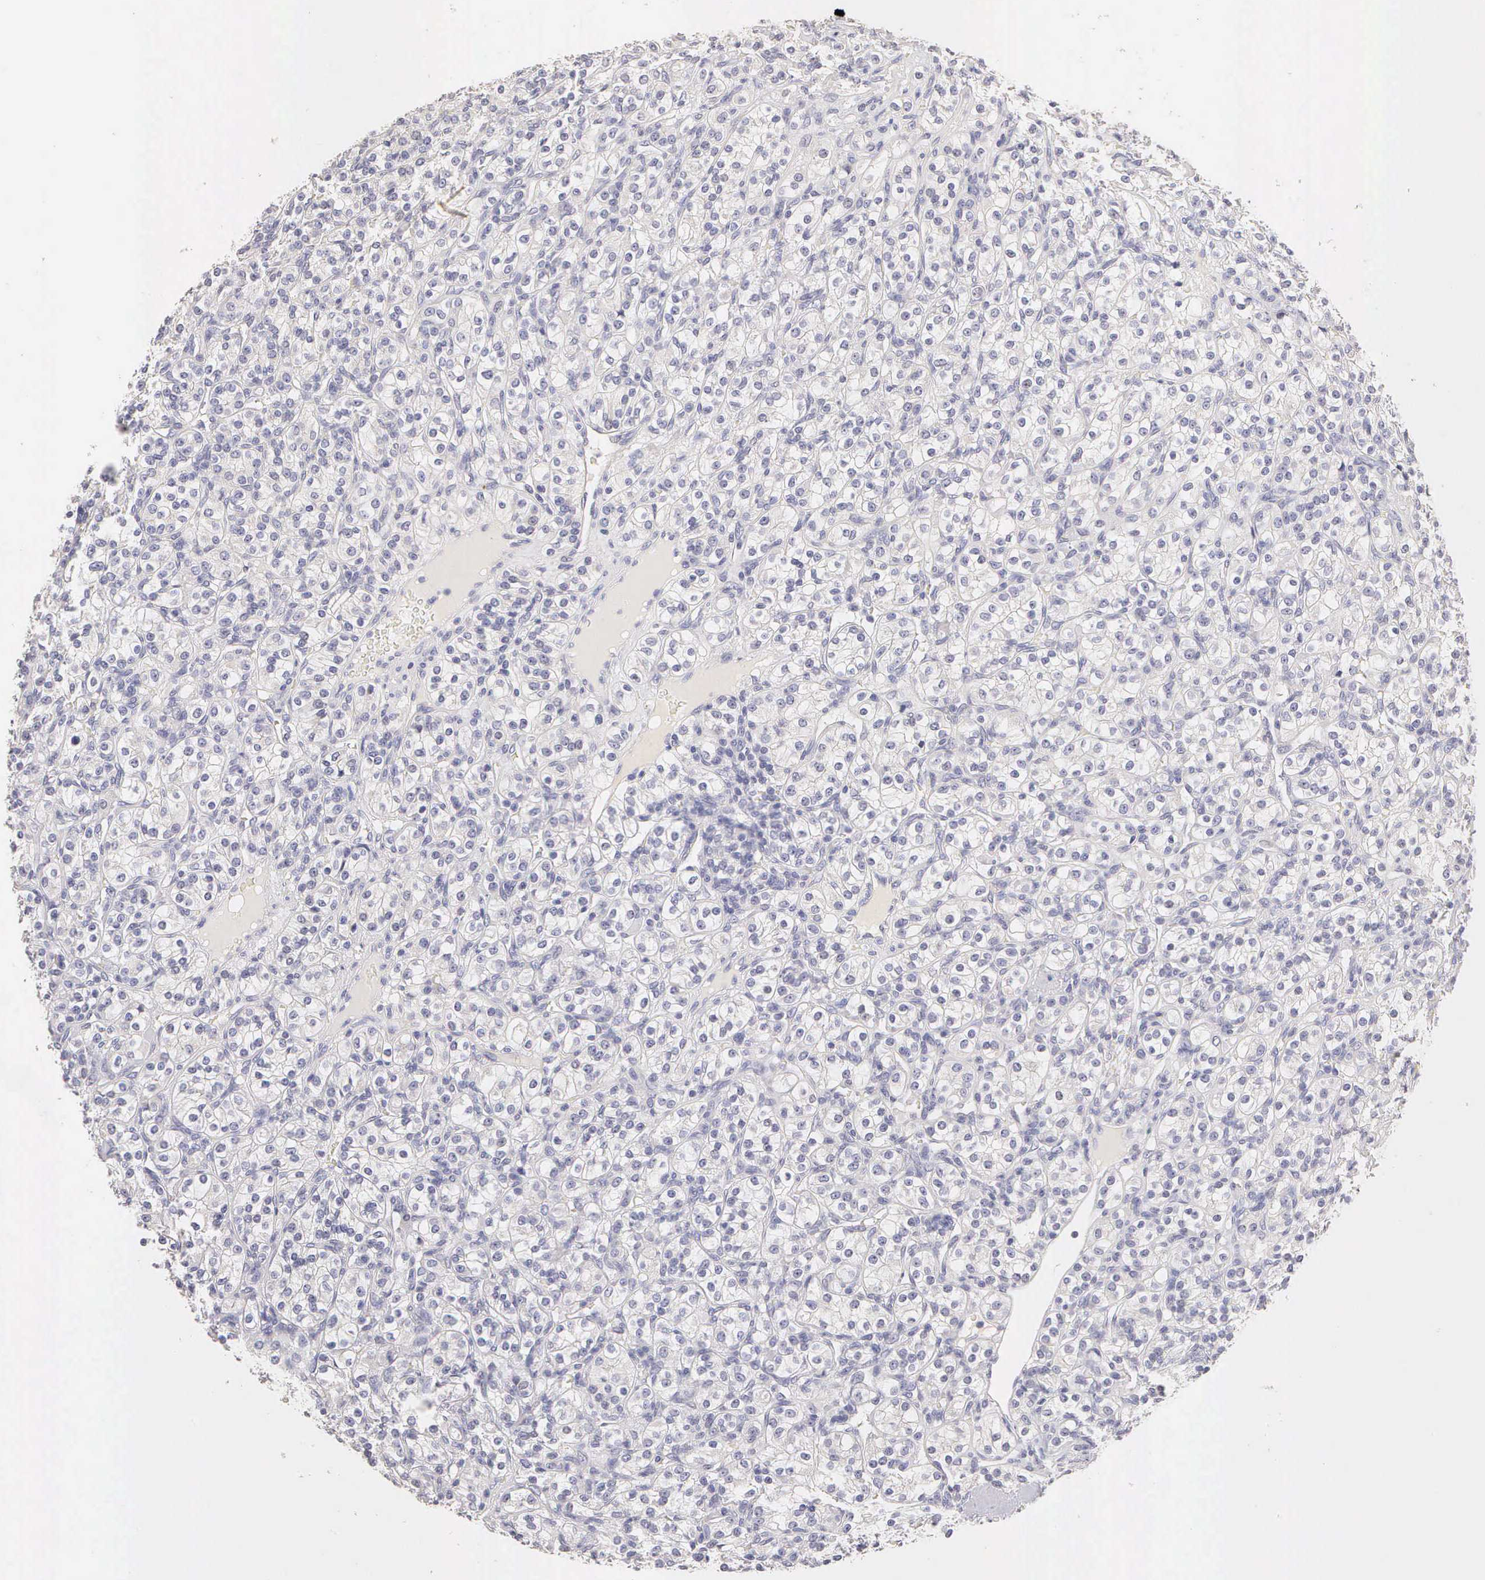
{"staining": {"intensity": "negative", "quantity": "none", "location": "none"}, "tissue": "renal cancer", "cell_type": "Tumor cells", "image_type": "cancer", "snomed": [{"axis": "morphology", "description": "Adenocarcinoma, NOS"}, {"axis": "topography", "description": "Kidney"}], "caption": "Histopathology image shows no protein staining in tumor cells of renal adenocarcinoma tissue.", "gene": "ESR1", "patient": {"sex": "male", "age": 77}}